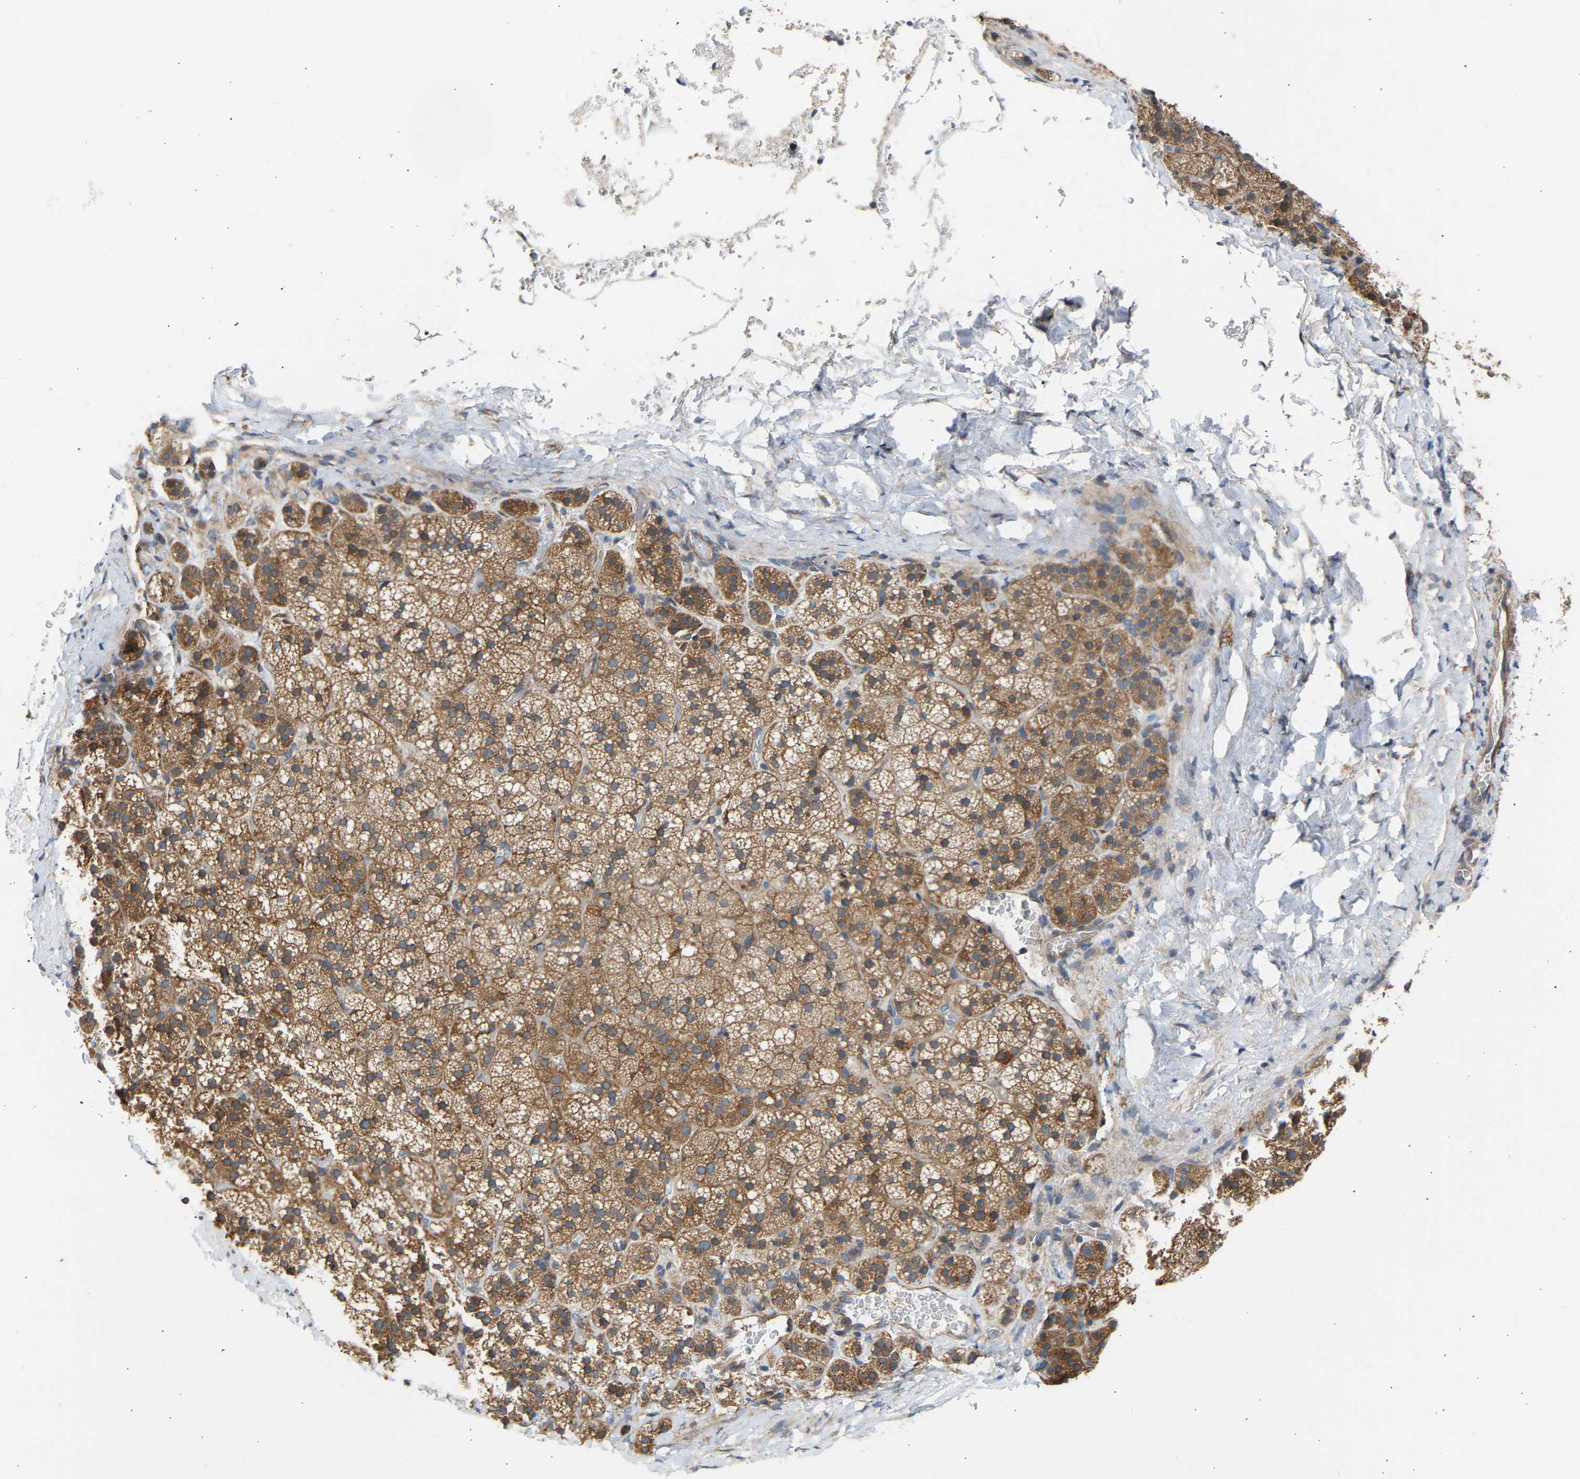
{"staining": {"intensity": "moderate", "quantity": ">75%", "location": "cytoplasmic/membranous"}, "tissue": "adrenal gland", "cell_type": "Glandular cells", "image_type": "normal", "snomed": [{"axis": "morphology", "description": "Normal tissue, NOS"}, {"axis": "topography", "description": "Adrenal gland"}], "caption": "Immunohistochemistry (IHC) (DAB (3,3'-diaminobenzidine)) staining of normal human adrenal gland reveals moderate cytoplasmic/membranous protein positivity in approximately >75% of glandular cells.", "gene": "GCN1", "patient": {"sex": "female", "age": 44}}